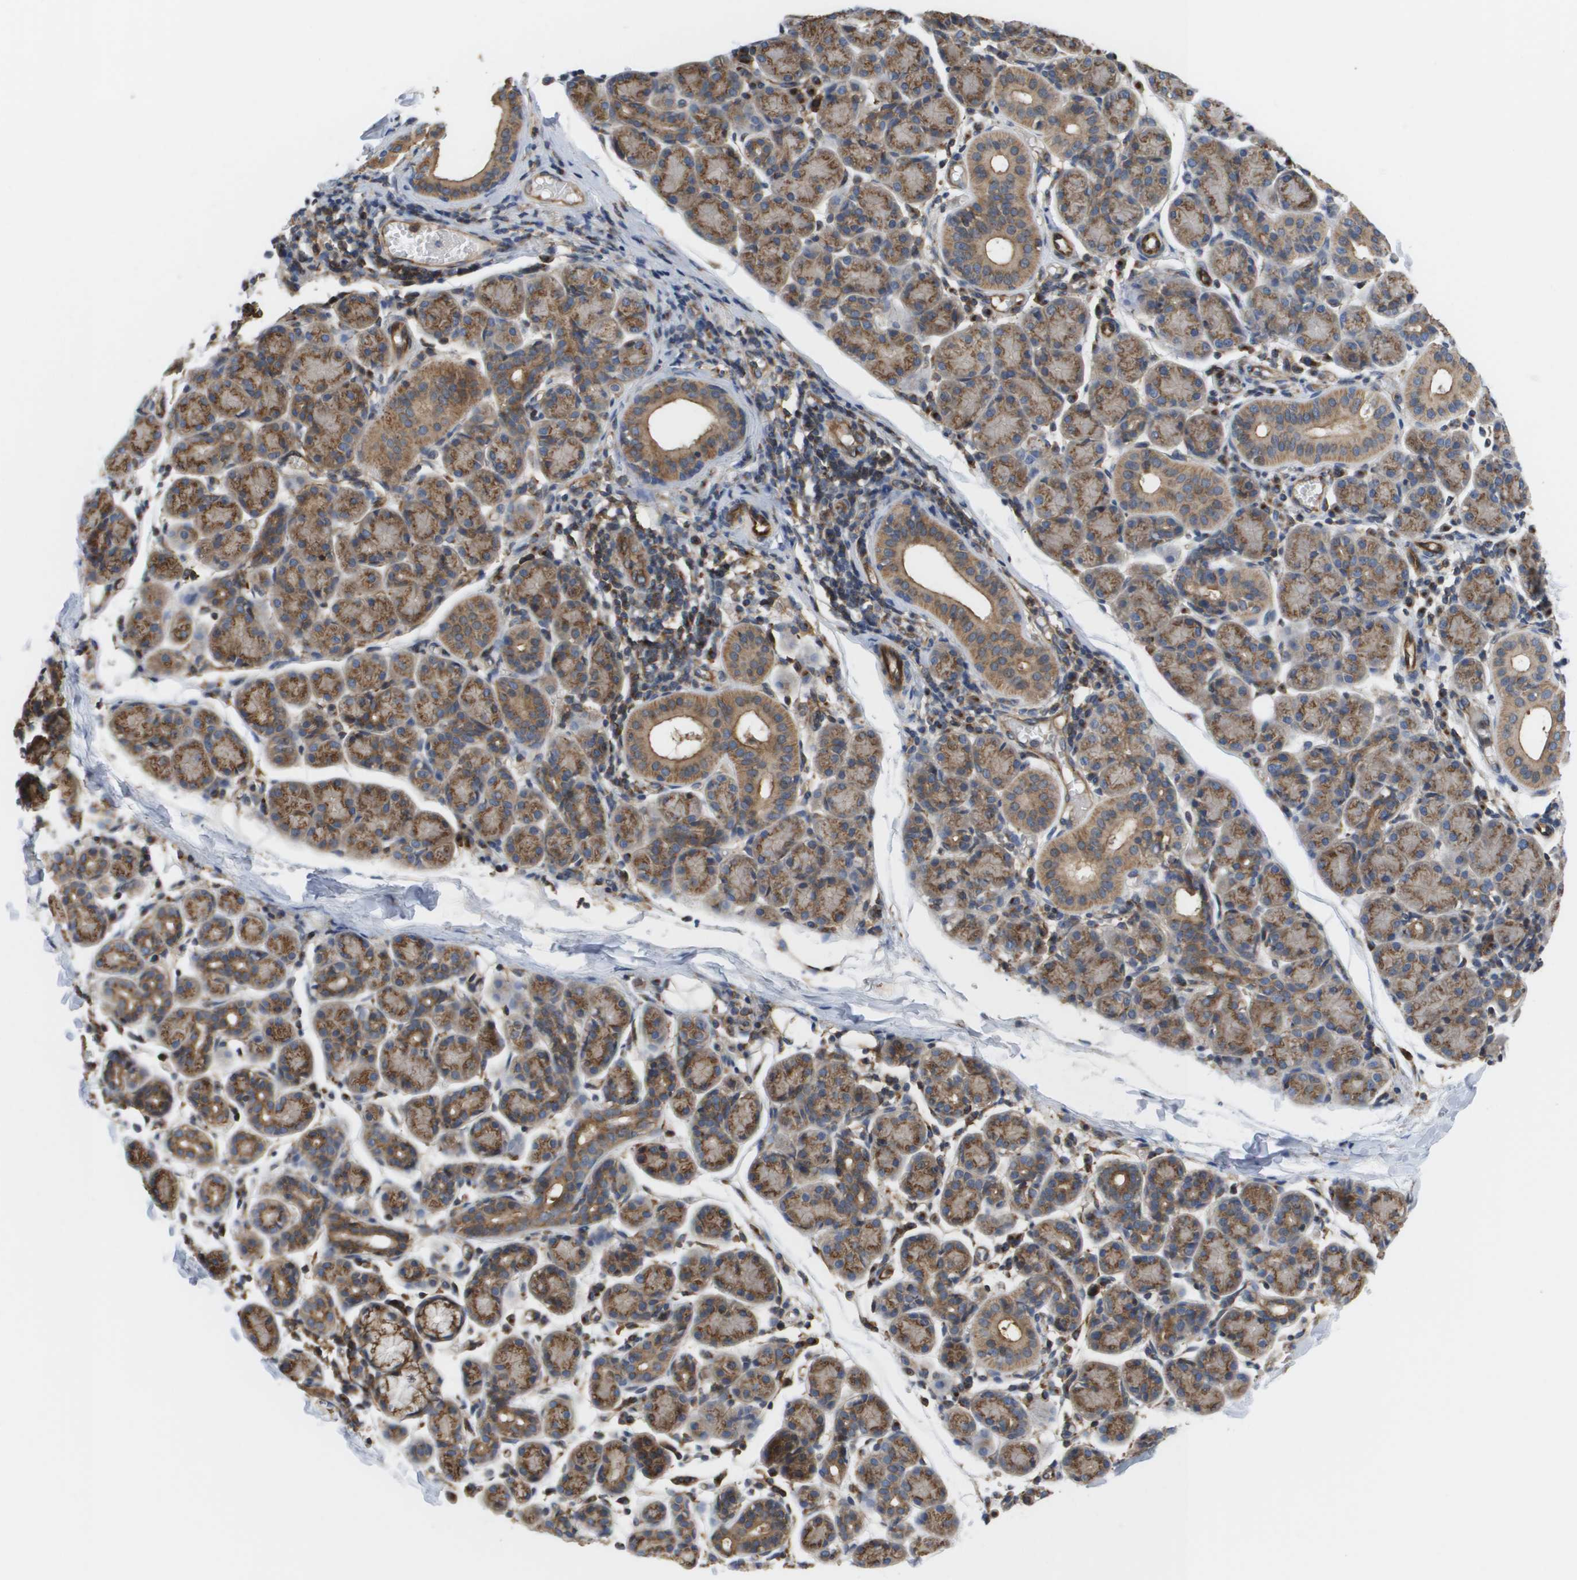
{"staining": {"intensity": "moderate", "quantity": ">75%", "location": "cytoplasmic/membranous"}, "tissue": "salivary gland", "cell_type": "Glandular cells", "image_type": "normal", "snomed": [{"axis": "morphology", "description": "Normal tissue, NOS"}, {"axis": "morphology", "description": "Inflammation, NOS"}, {"axis": "topography", "description": "Lymph node"}, {"axis": "topography", "description": "Salivary gland"}], "caption": "The photomicrograph displays immunohistochemical staining of normal salivary gland. There is moderate cytoplasmic/membranous positivity is appreciated in about >75% of glandular cells.", "gene": "BST2", "patient": {"sex": "male", "age": 3}}